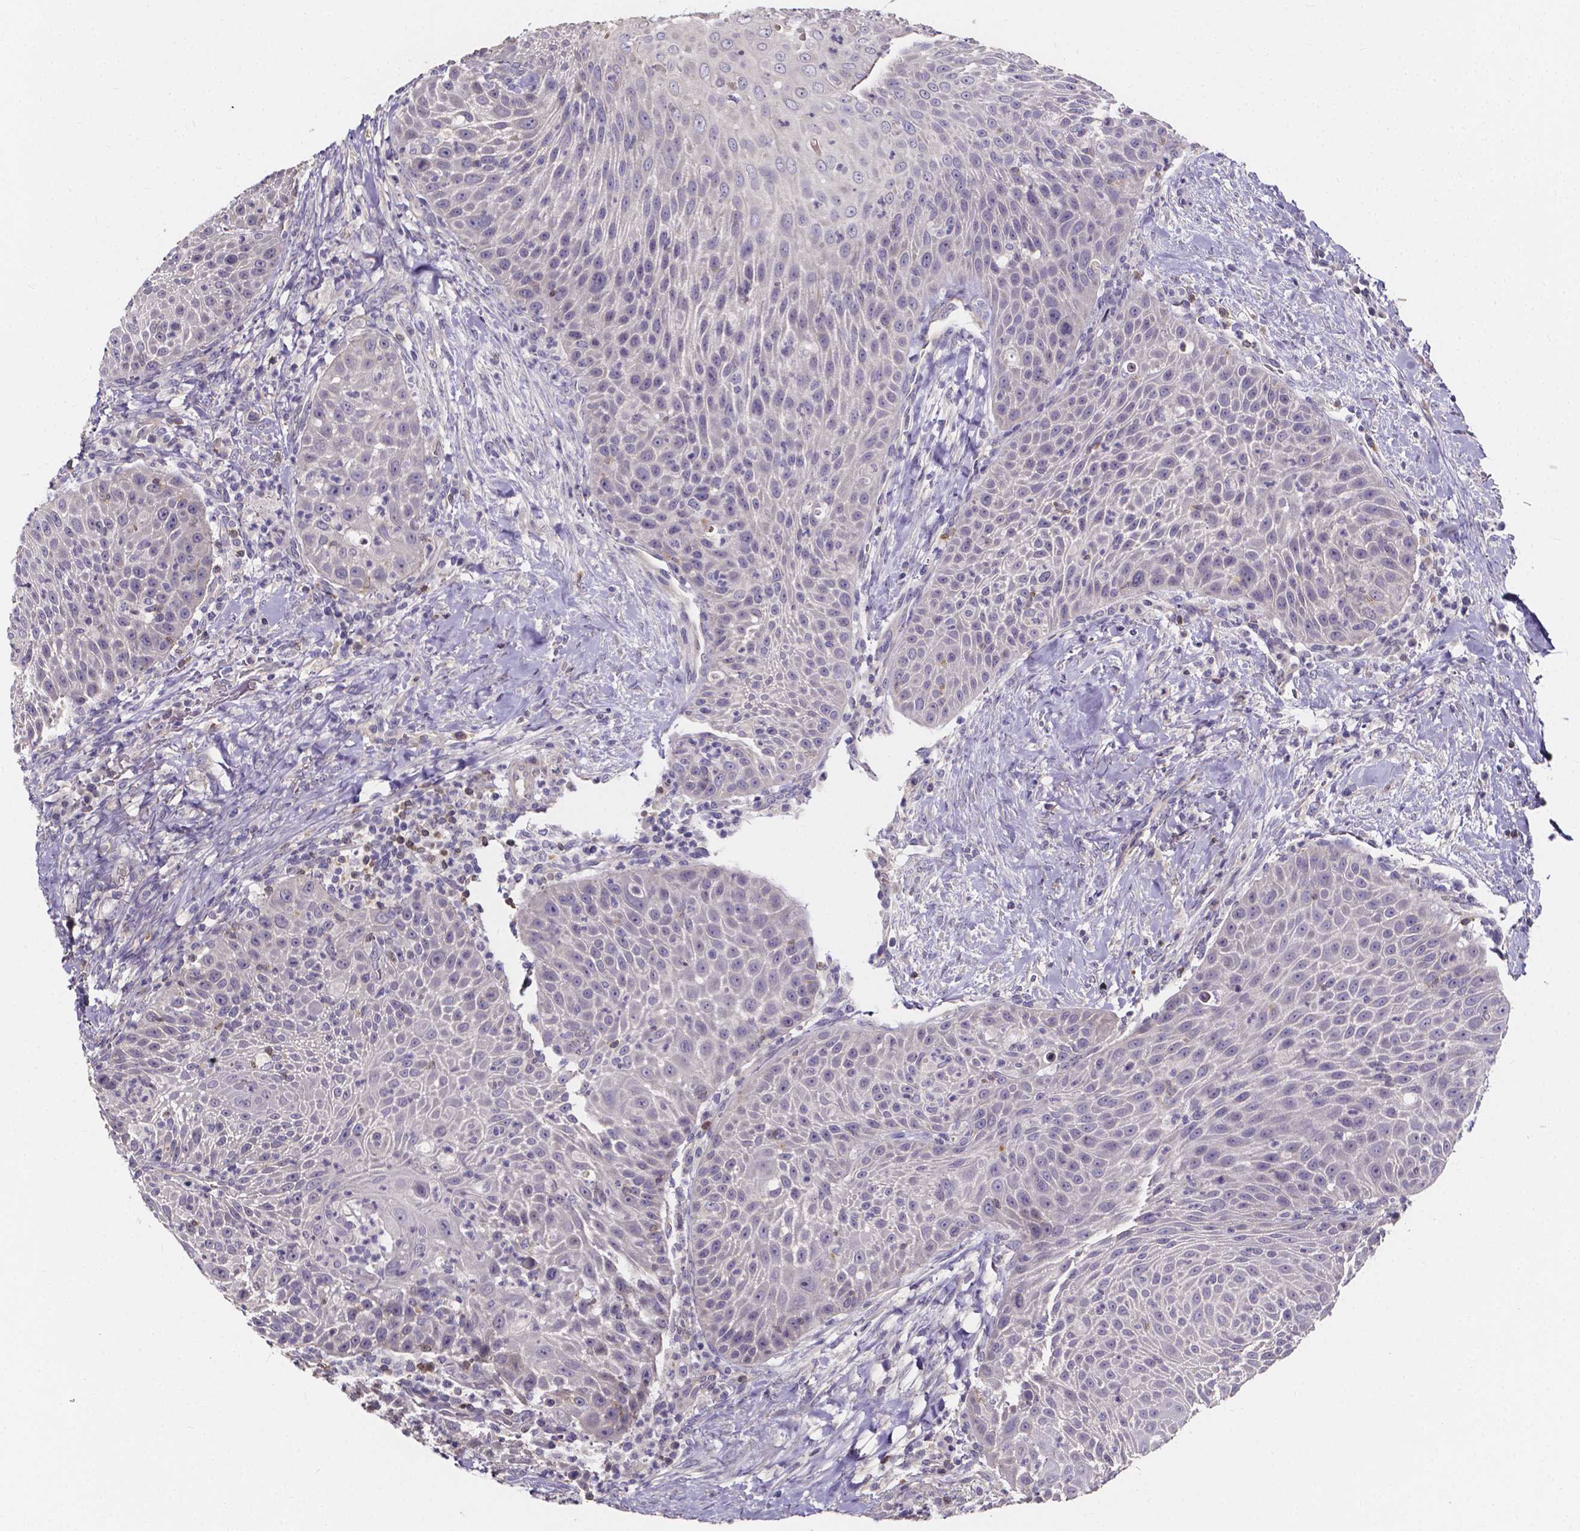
{"staining": {"intensity": "negative", "quantity": "none", "location": "none"}, "tissue": "head and neck cancer", "cell_type": "Tumor cells", "image_type": "cancer", "snomed": [{"axis": "morphology", "description": "Squamous cell carcinoma, NOS"}, {"axis": "topography", "description": "Head-Neck"}], "caption": "Immunohistochemistry (IHC) photomicrograph of head and neck cancer stained for a protein (brown), which shows no expression in tumor cells.", "gene": "THEMIS", "patient": {"sex": "male", "age": 69}}